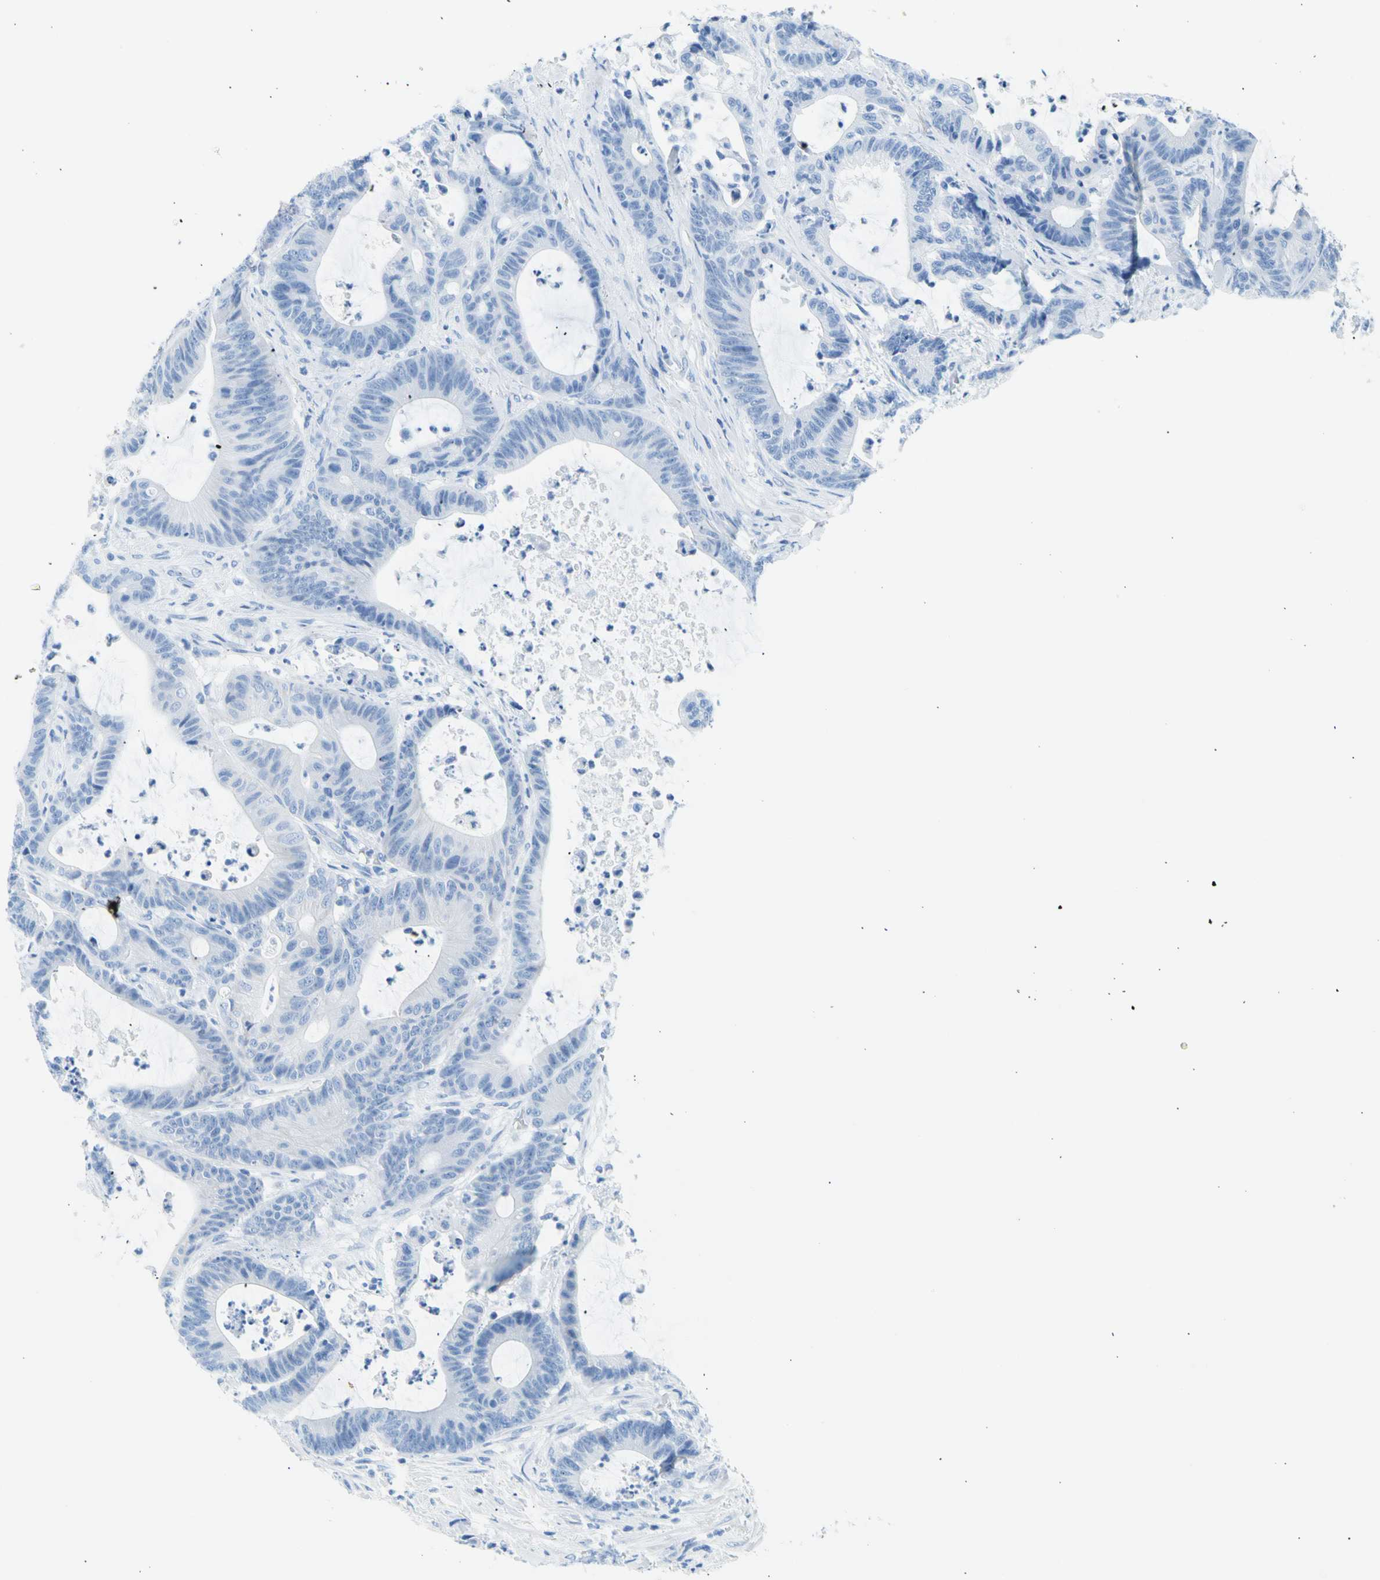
{"staining": {"intensity": "negative", "quantity": "none", "location": "none"}, "tissue": "colorectal cancer", "cell_type": "Tumor cells", "image_type": "cancer", "snomed": [{"axis": "morphology", "description": "Adenocarcinoma, NOS"}, {"axis": "topography", "description": "Colon"}], "caption": "High power microscopy histopathology image of an immunohistochemistry histopathology image of colorectal cancer, revealing no significant staining in tumor cells.", "gene": "CEL", "patient": {"sex": "female", "age": 84}}